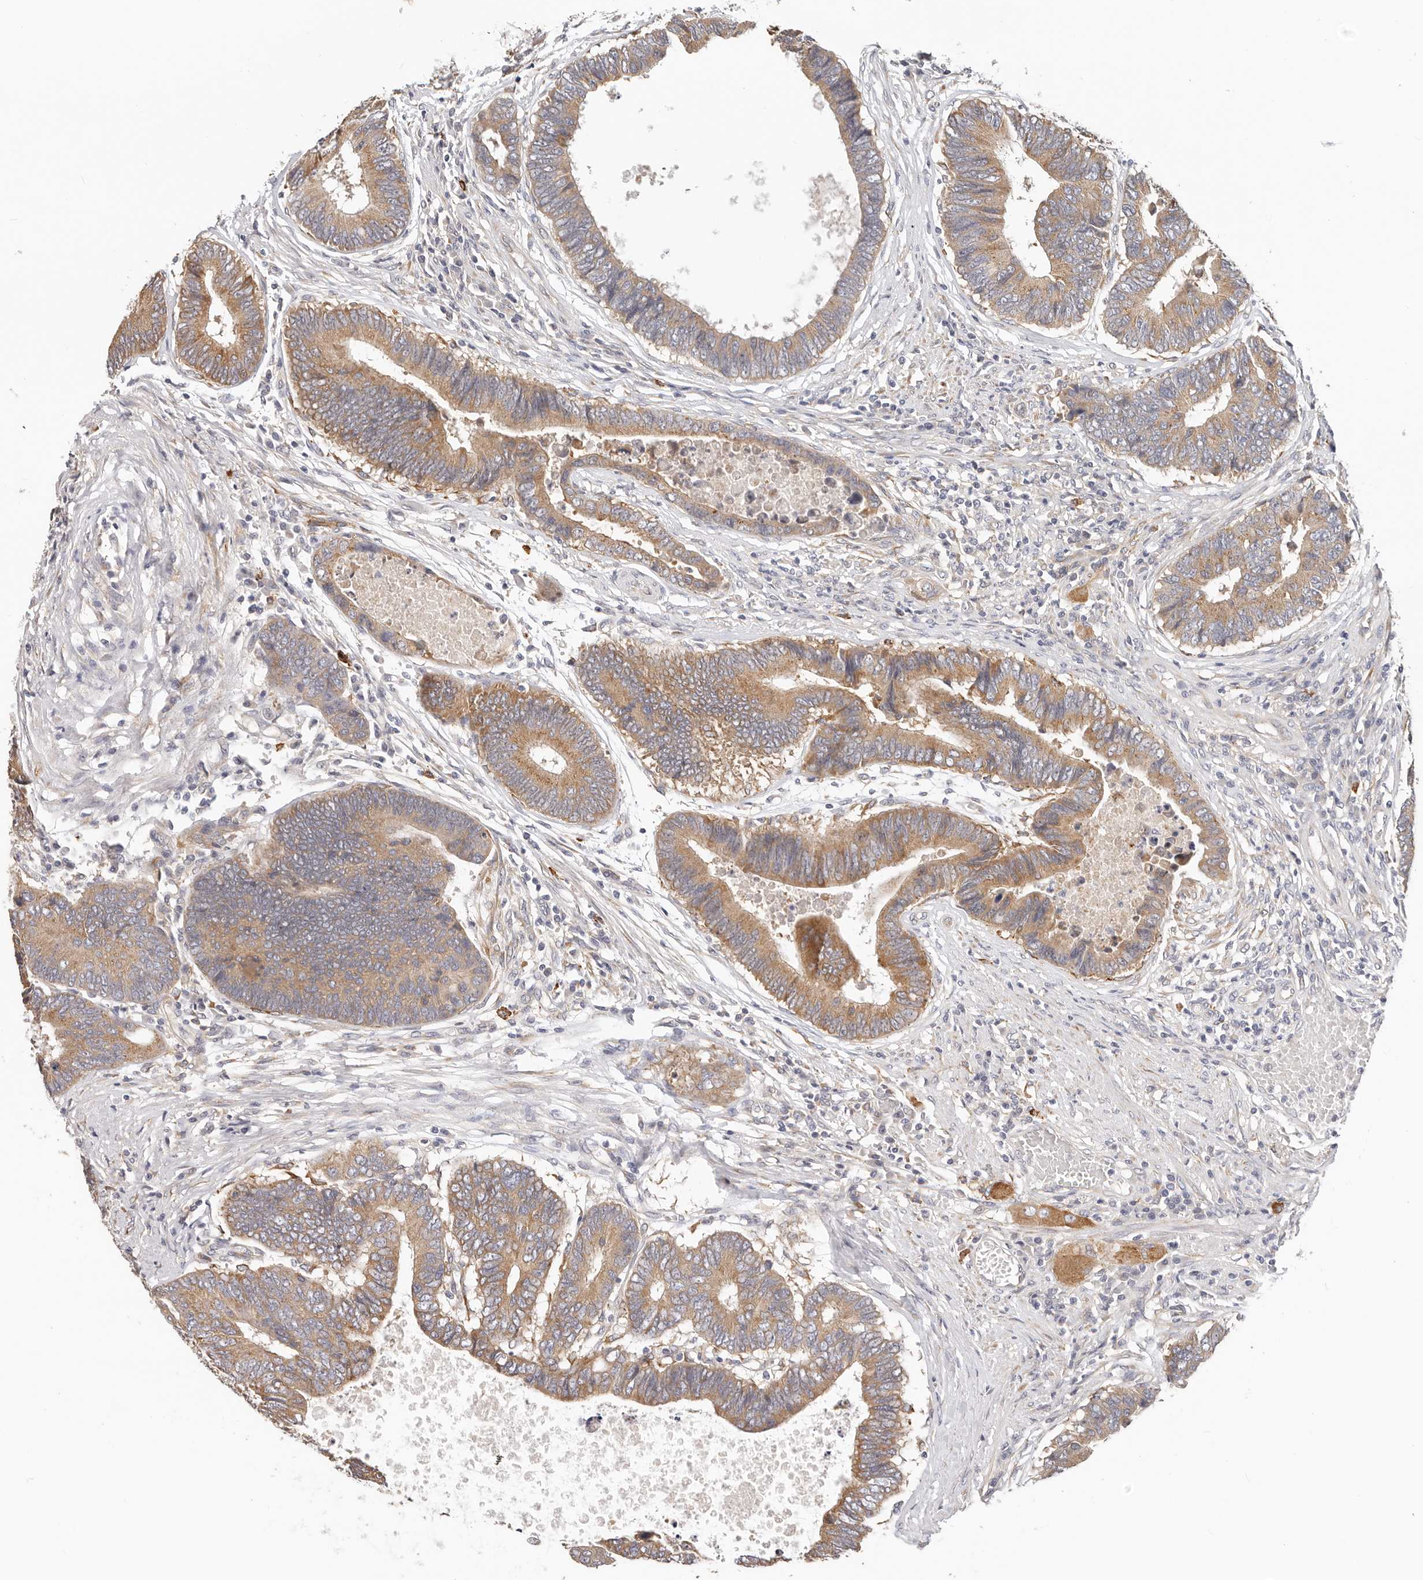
{"staining": {"intensity": "moderate", "quantity": ">75%", "location": "cytoplasmic/membranous"}, "tissue": "colorectal cancer", "cell_type": "Tumor cells", "image_type": "cancer", "snomed": [{"axis": "morphology", "description": "Adenocarcinoma, NOS"}, {"axis": "topography", "description": "Rectum"}], "caption": "Immunohistochemical staining of colorectal cancer shows medium levels of moderate cytoplasmic/membranous expression in about >75% of tumor cells.", "gene": "AFDN", "patient": {"sex": "male", "age": 84}}